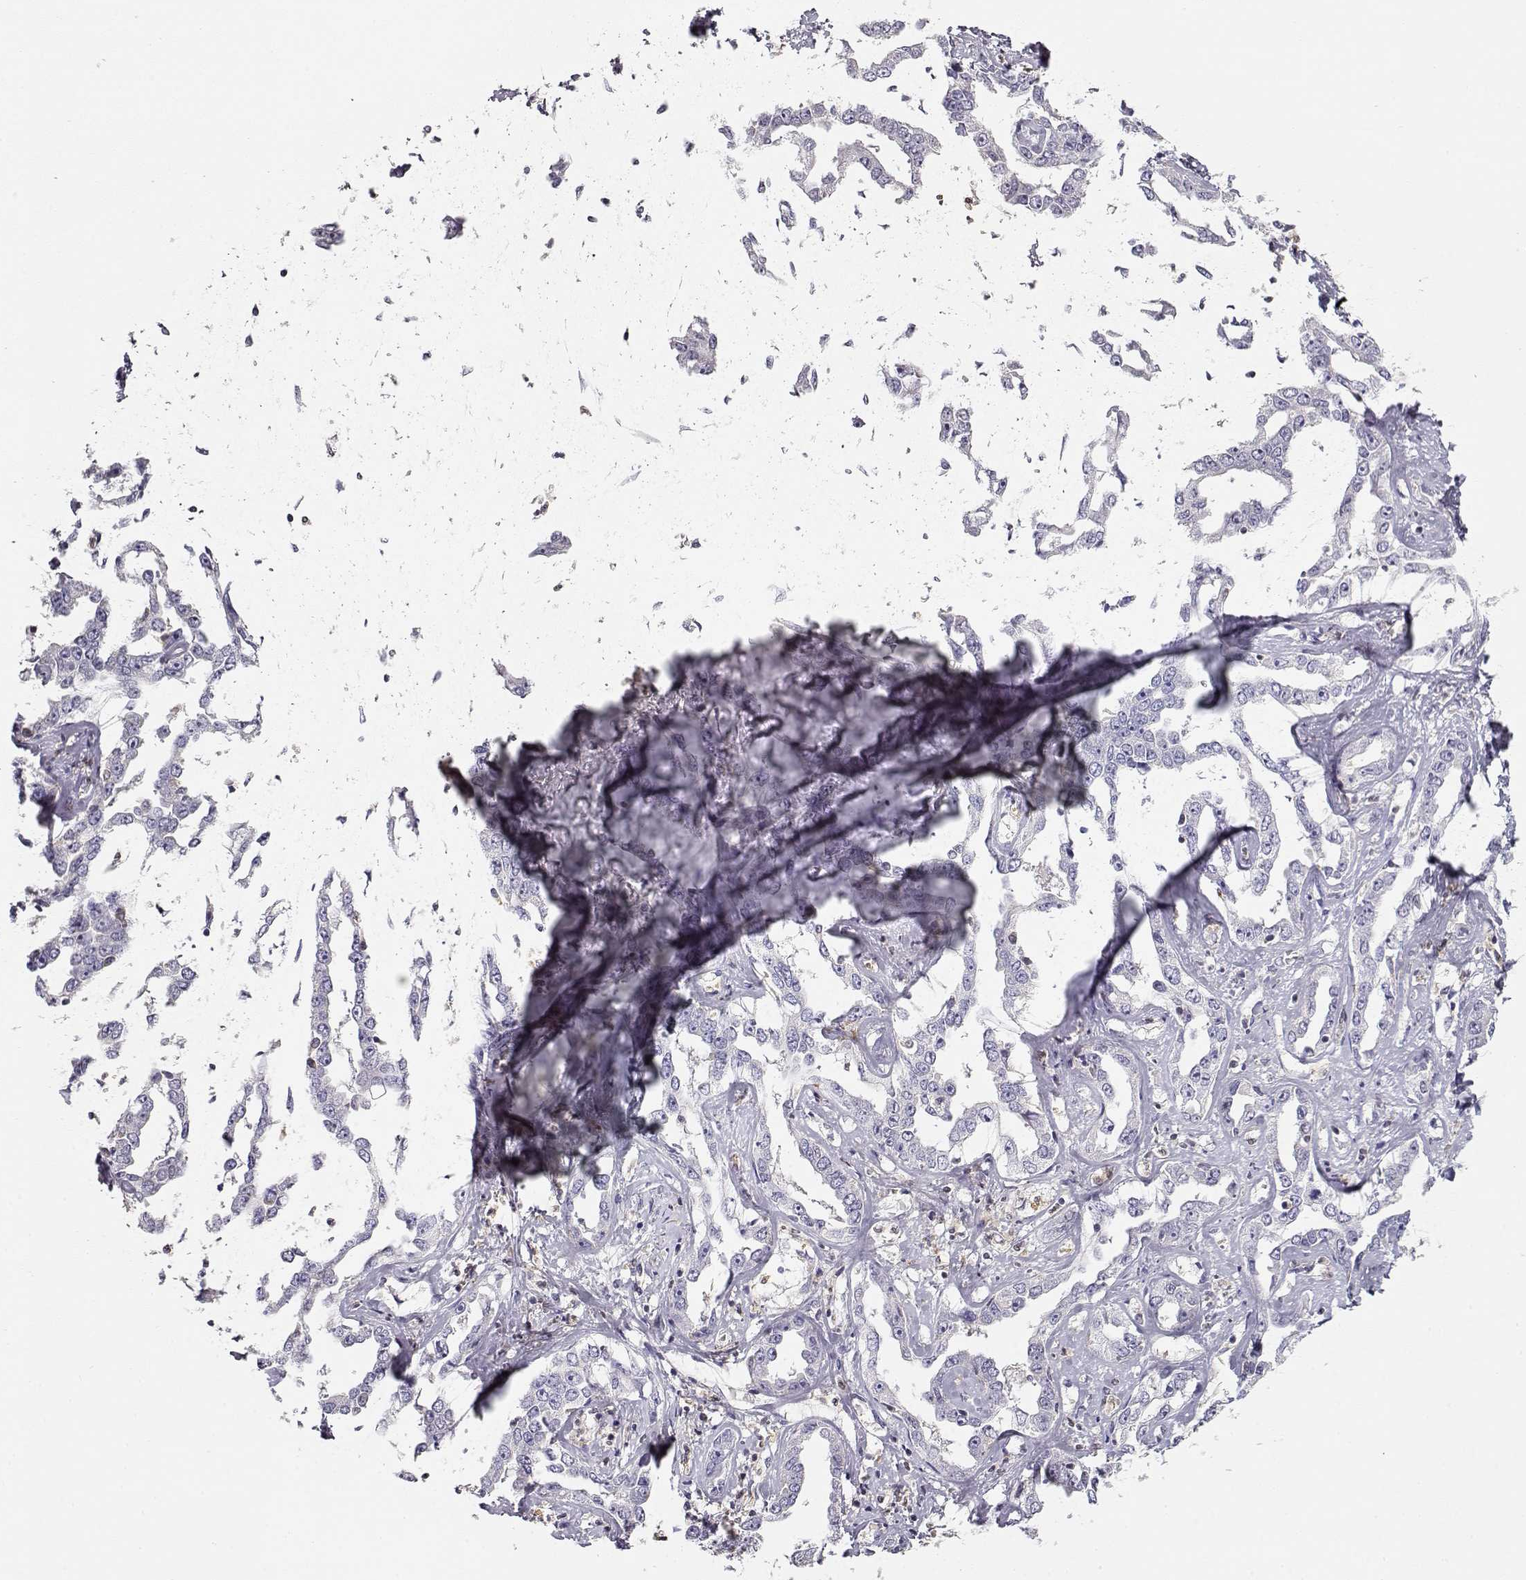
{"staining": {"intensity": "negative", "quantity": "none", "location": "none"}, "tissue": "liver cancer", "cell_type": "Tumor cells", "image_type": "cancer", "snomed": [{"axis": "morphology", "description": "Cholangiocarcinoma"}, {"axis": "topography", "description": "Liver"}], "caption": "The micrograph exhibits no staining of tumor cells in liver cancer (cholangiocarcinoma).", "gene": "VAV1", "patient": {"sex": "male", "age": 59}}